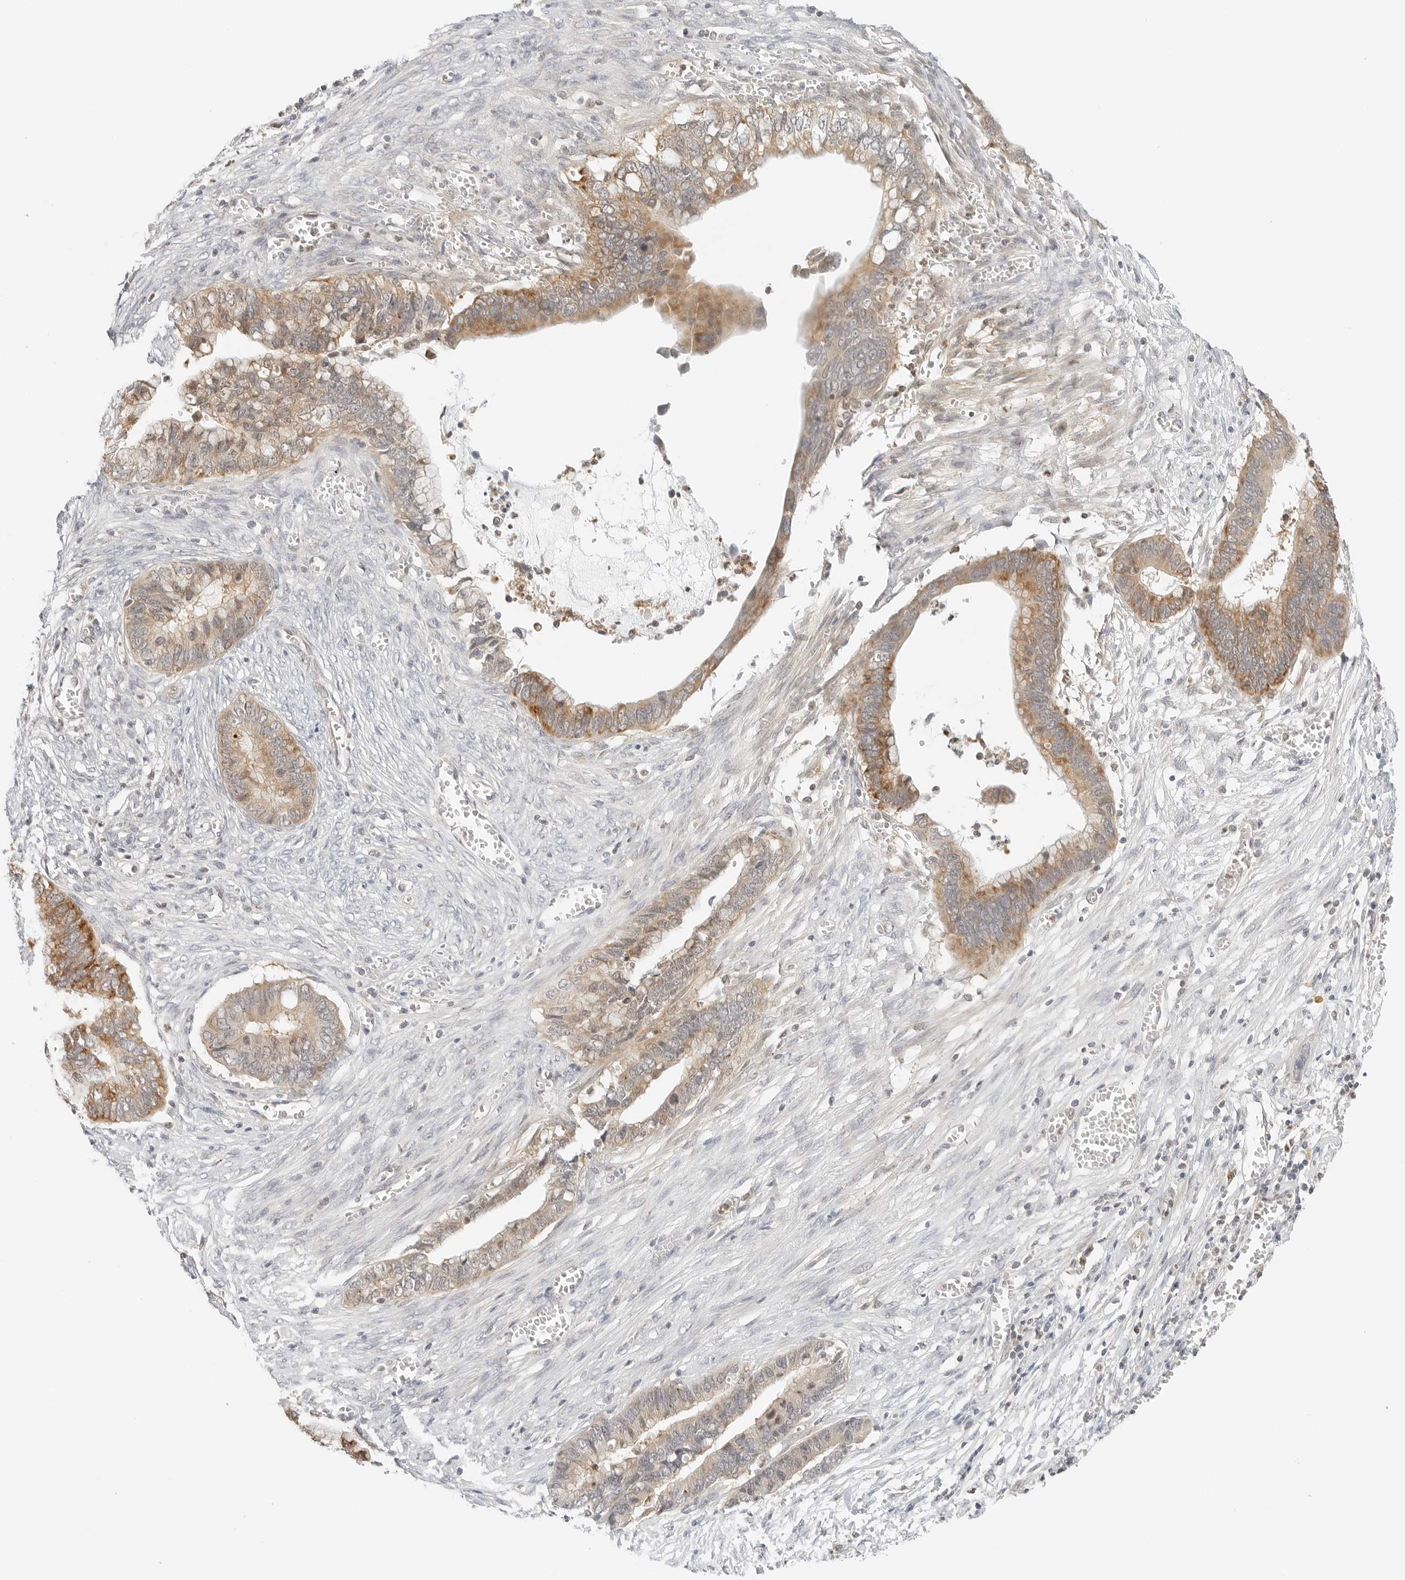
{"staining": {"intensity": "moderate", "quantity": ">75%", "location": "cytoplasmic/membranous"}, "tissue": "cervical cancer", "cell_type": "Tumor cells", "image_type": "cancer", "snomed": [{"axis": "morphology", "description": "Adenocarcinoma, NOS"}, {"axis": "topography", "description": "Cervix"}], "caption": "There is medium levels of moderate cytoplasmic/membranous staining in tumor cells of adenocarcinoma (cervical), as demonstrated by immunohistochemical staining (brown color).", "gene": "IQCC", "patient": {"sex": "female", "age": 44}}